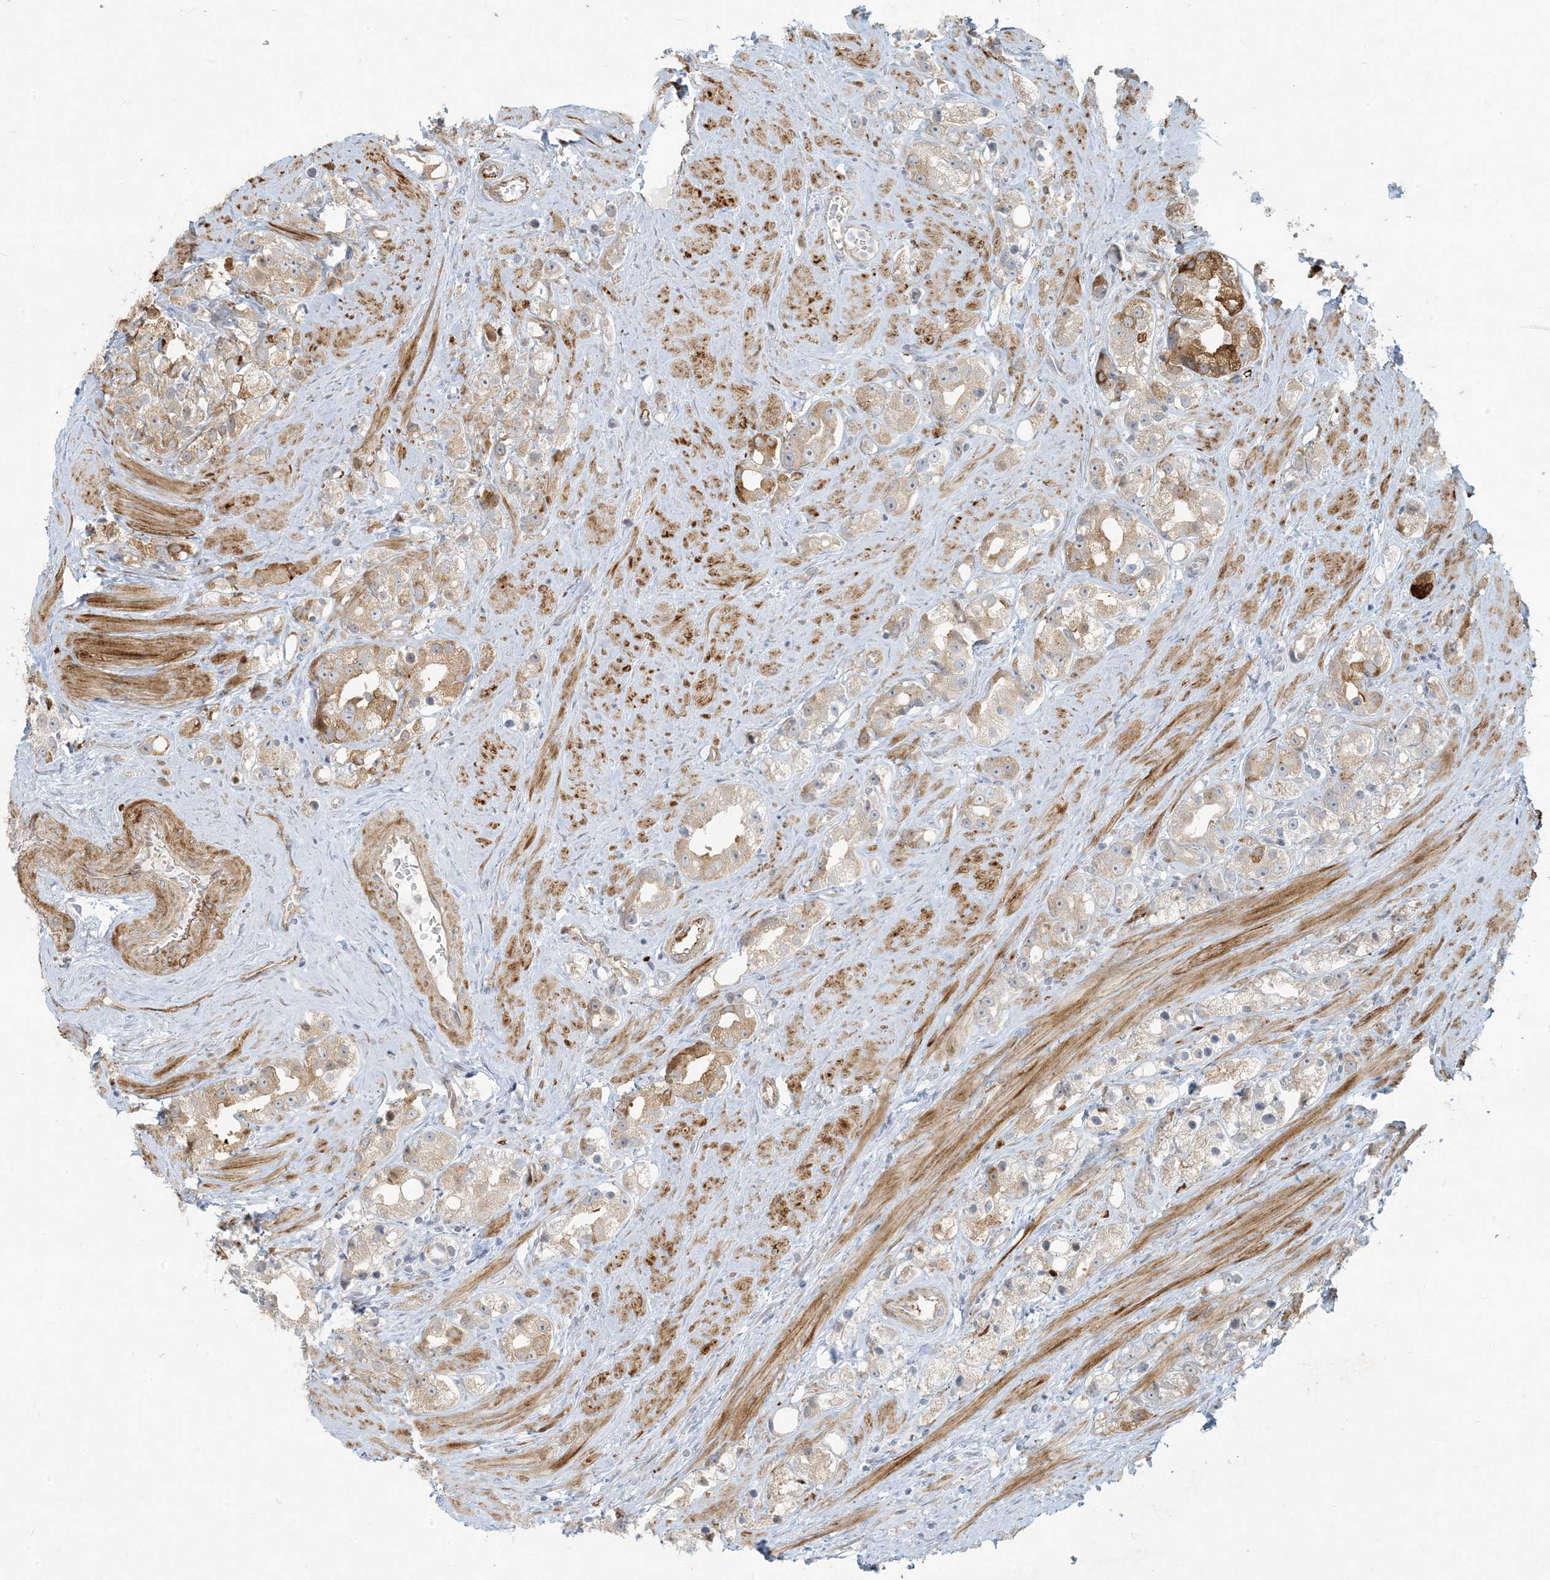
{"staining": {"intensity": "moderate", "quantity": ">75%", "location": "cytoplasmic/membranous"}, "tissue": "prostate cancer", "cell_type": "Tumor cells", "image_type": "cancer", "snomed": [{"axis": "morphology", "description": "Adenocarcinoma, NOS"}, {"axis": "topography", "description": "Prostate"}], "caption": "This is a photomicrograph of IHC staining of prostate cancer (adenocarcinoma), which shows moderate positivity in the cytoplasmic/membranous of tumor cells.", "gene": "BCORL1", "patient": {"sex": "male", "age": 79}}